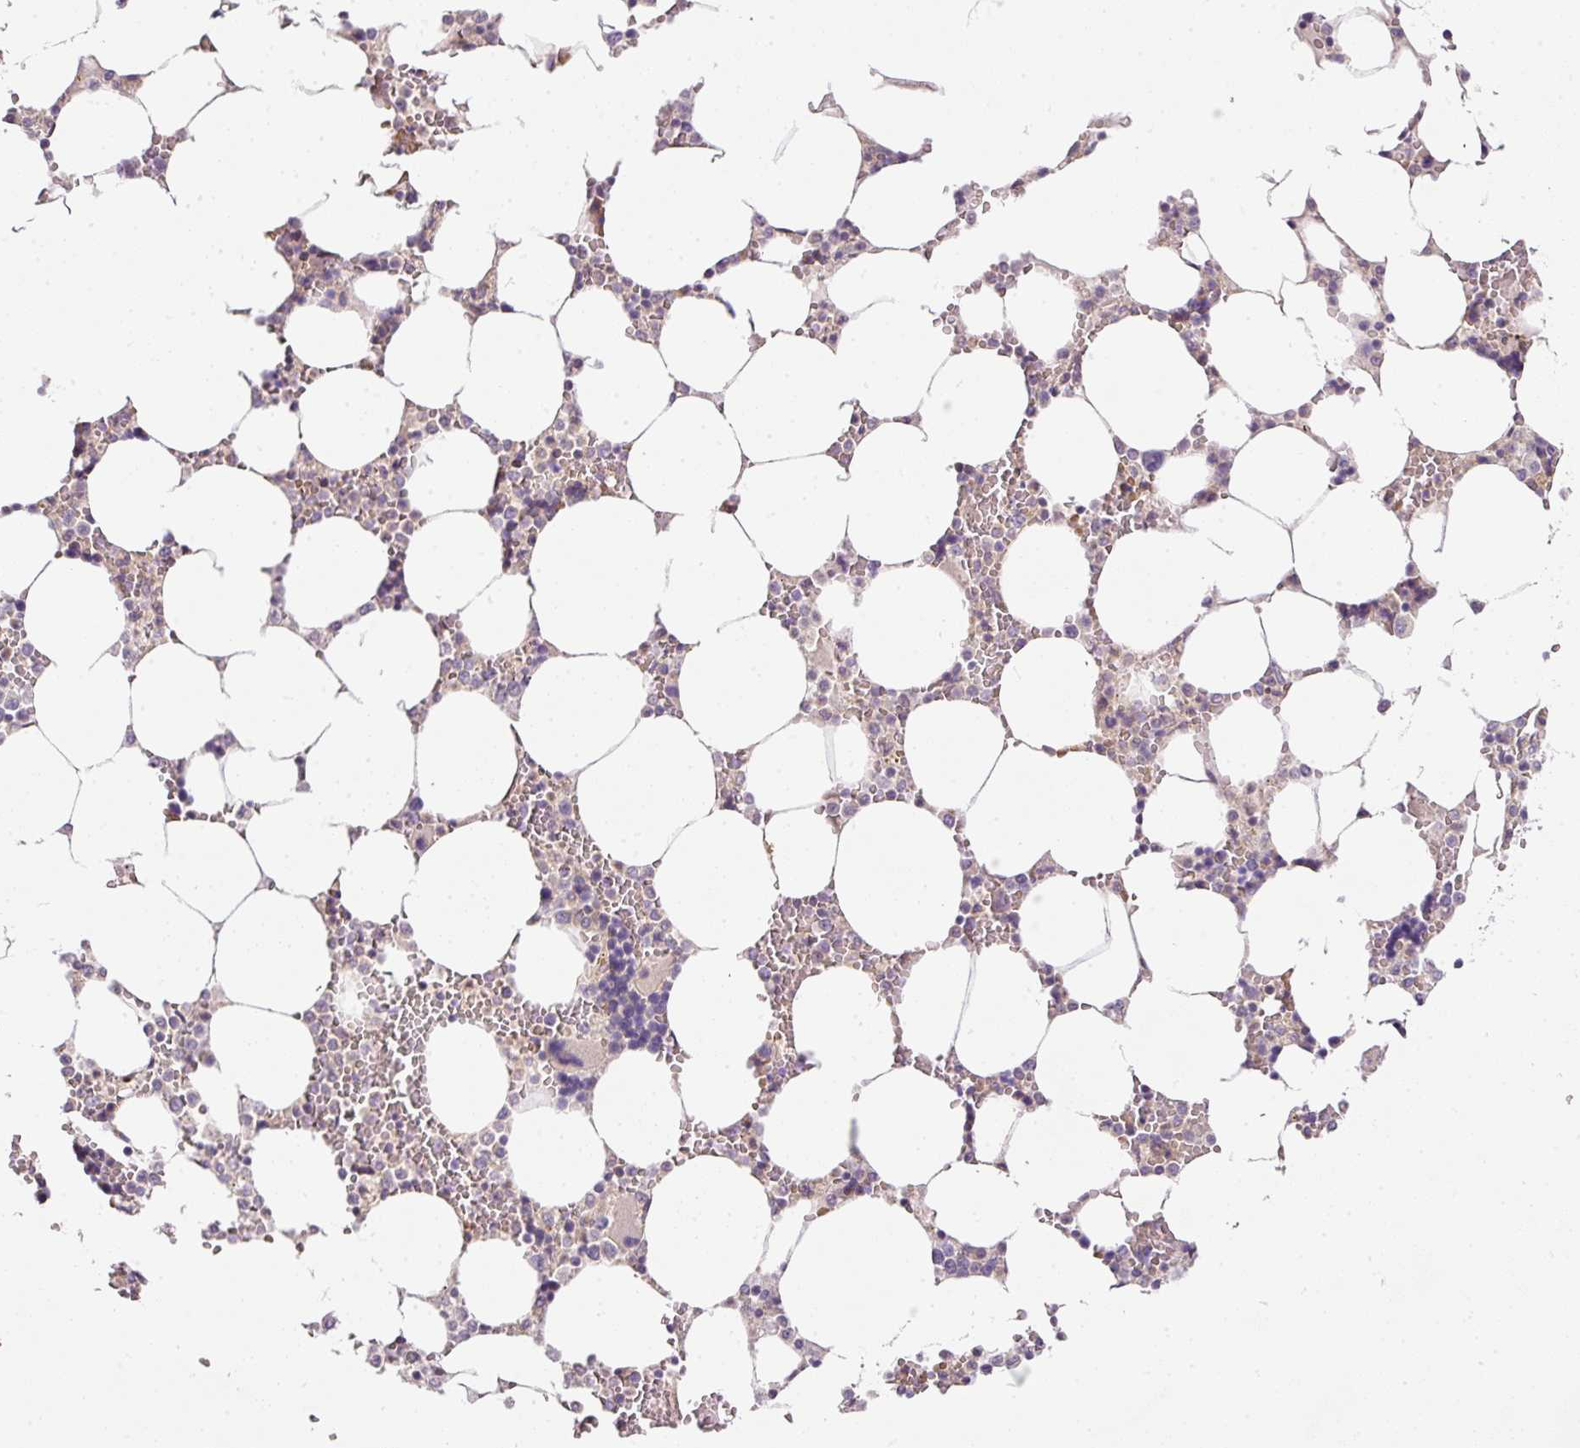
{"staining": {"intensity": "moderate", "quantity": "<25%", "location": "cytoplasmic/membranous"}, "tissue": "bone marrow", "cell_type": "Hematopoietic cells", "image_type": "normal", "snomed": [{"axis": "morphology", "description": "Normal tissue, NOS"}, {"axis": "topography", "description": "Bone marrow"}], "caption": "Immunohistochemical staining of unremarkable bone marrow reveals moderate cytoplasmic/membranous protein staining in approximately <25% of hematopoietic cells.", "gene": "TBC1D2B", "patient": {"sex": "male", "age": 64}}